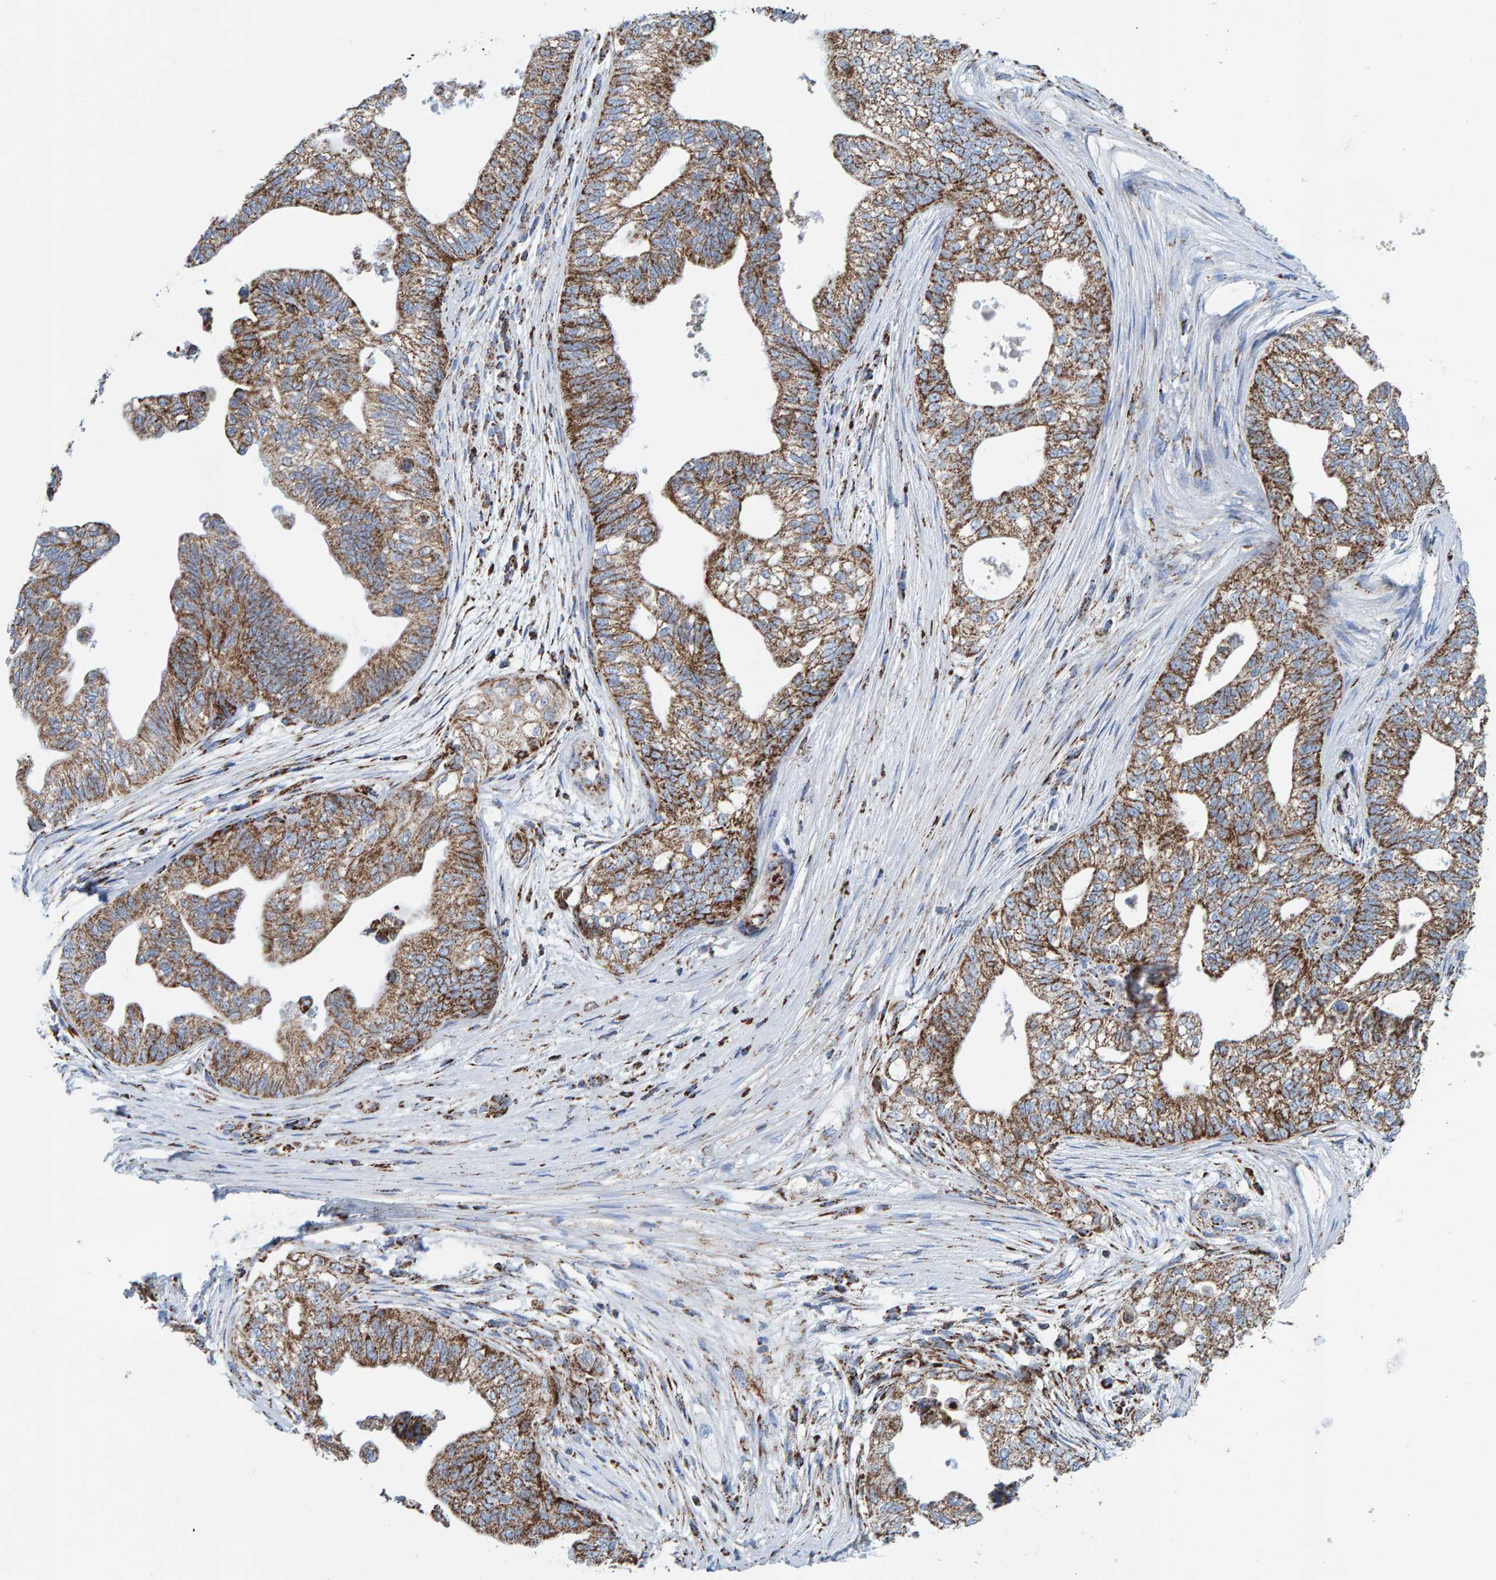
{"staining": {"intensity": "moderate", "quantity": ">75%", "location": "cytoplasmic/membranous"}, "tissue": "pancreatic cancer", "cell_type": "Tumor cells", "image_type": "cancer", "snomed": [{"axis": "morphology", "description": "Adenocarcinoma, NOS"}, {"axis": "topography", "description": "Pancreas"}], "caption": "The immunohistochemical stain highlights moderate cytoplasmic/membranous staining in tumor cells of pancreatic cancer (adenocarcinoma) tissue.", "gene": "ENSG00000262660", "patient": {"sex": "male", "age": 72}}